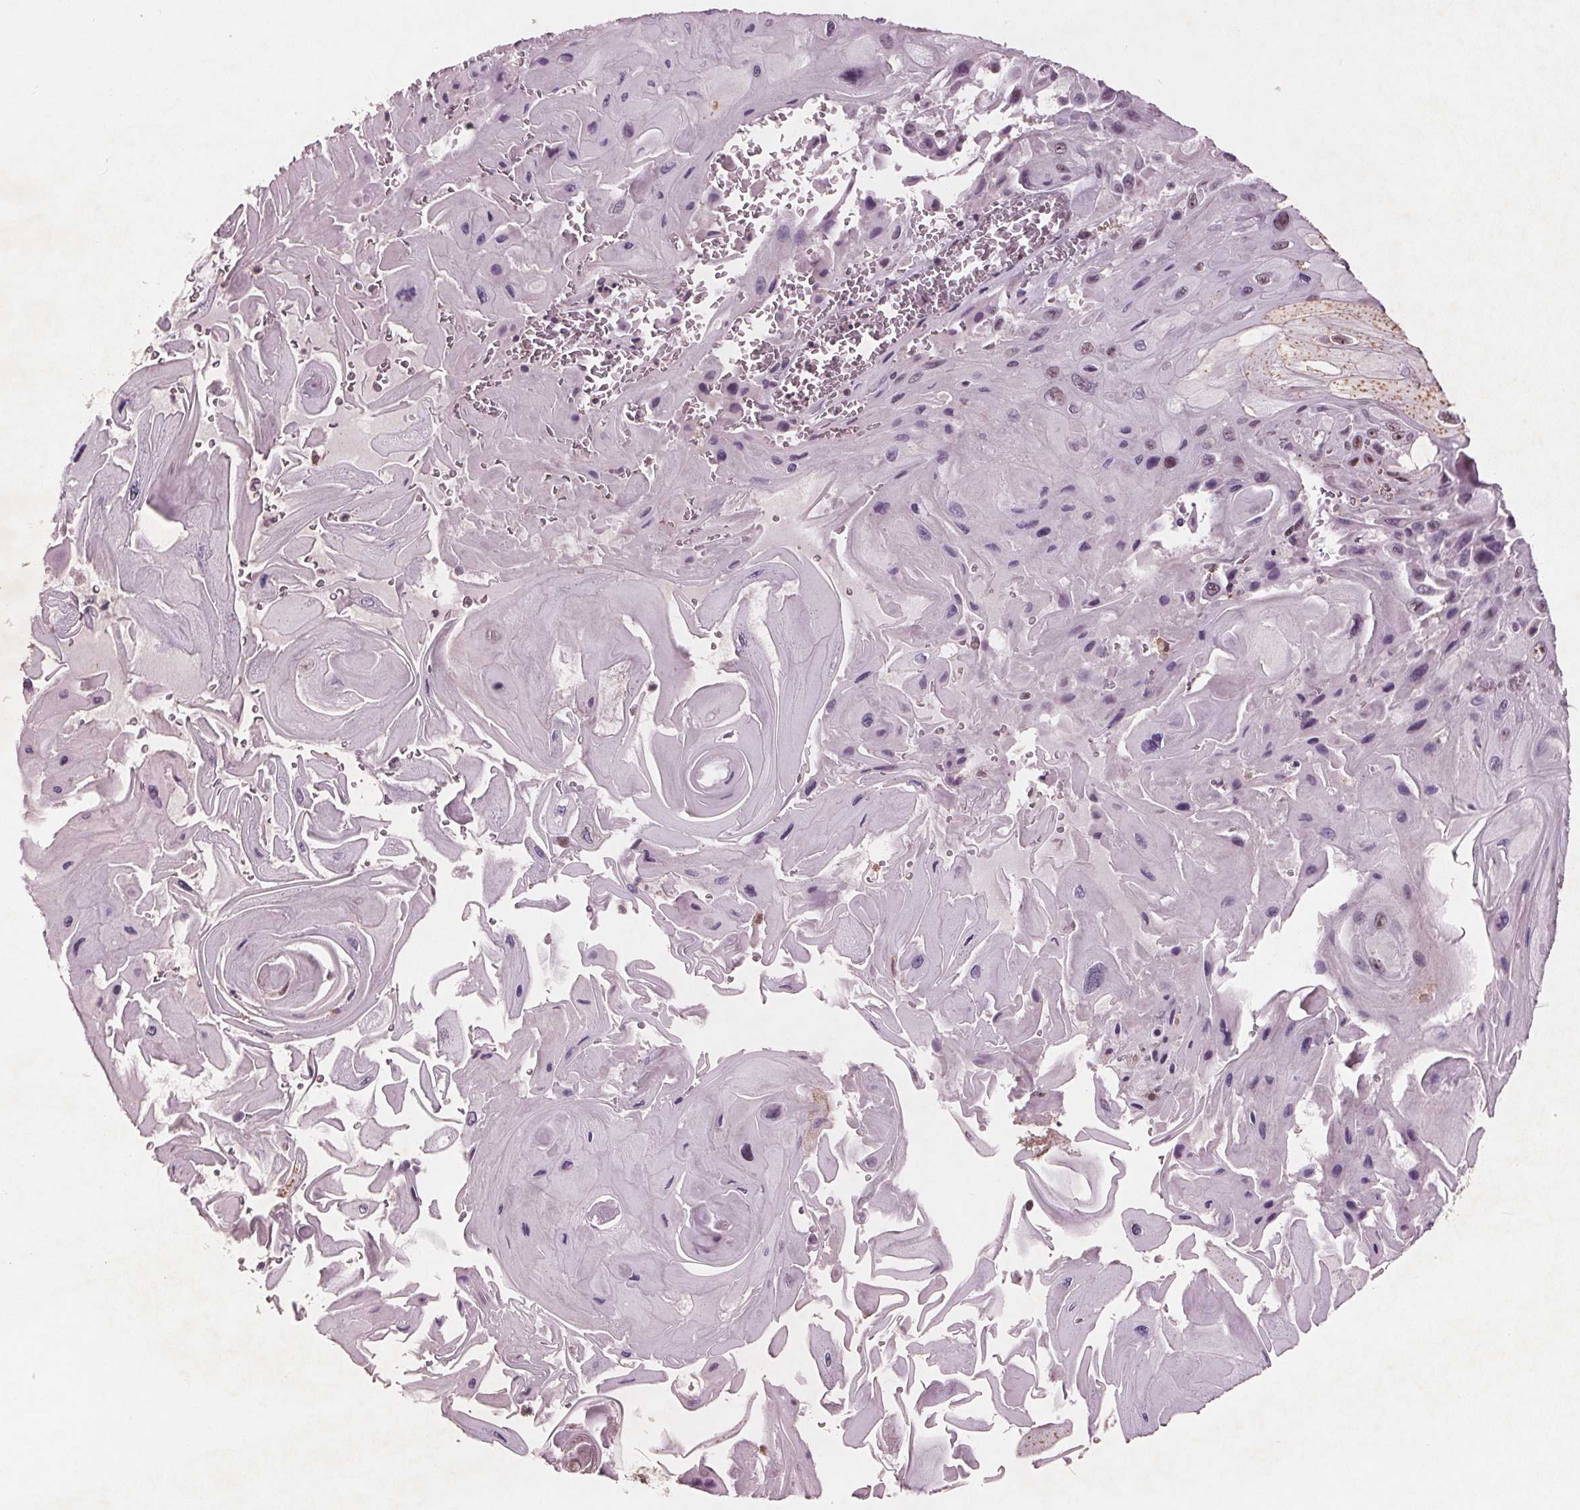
{"staining": {"intensity": "moderate", "quantity": ">75%", "location": "nuclear"}, "tissue": "skin cancer", "cell_type": "Tumor cells", "image_type": "cancer", "snomed": [{"axis": "morphology", "description": "Squamous cell carcinoma, NOS"}, {"axis": "topography", "description": "Skin"}], "caption": "An immunohistochemistry (IHC) image of tumor tissue is shown. Protein staining in brown shows moderate nuclear positivity in skin cancer within tumor cells.", "gene": "RPS6KA2", "patient": {"sex": "female", "age": 94}}